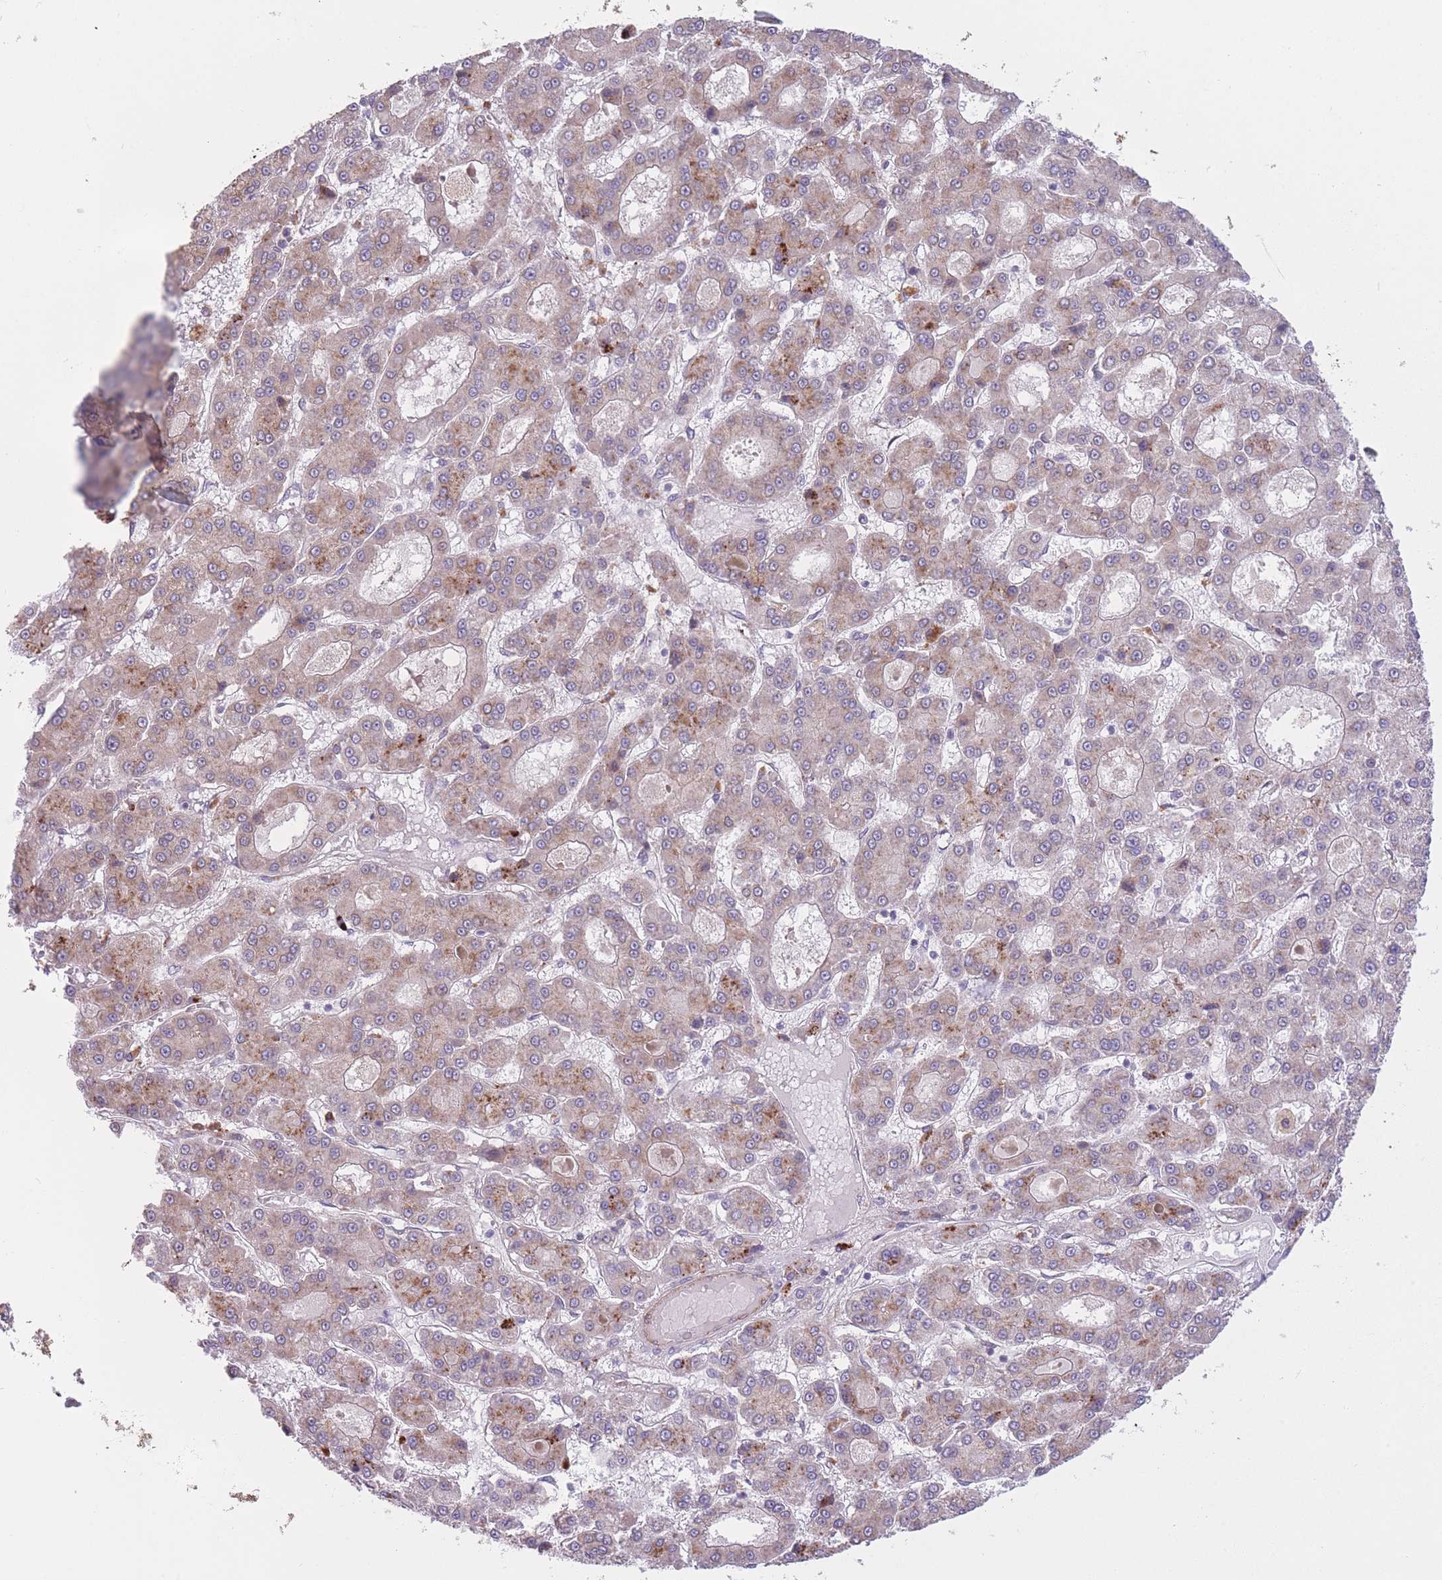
{"staining": {"intensity": "moderate", "quantity": "<25%", "location": "cytoplasmic/membranous"}, "tissue": "liver cancer", "cell_type": "Tumor cells", "image_type": "cancer", "snomed": [{"axis": "morphology", "description": "Carcinoma, Hepatocellular, NOS"}, {"axis": "topography", "description": "Liver"}], "caption": "Liver cancer (hepatocellular carcinoma) was stained to show a protein in brown. There is low levels of moderate cytoplasmic/membranous staining in approximately <25% of tumor cells.", "gene": "CCT6B", "patient": {"sex": "male", "age": 70}}